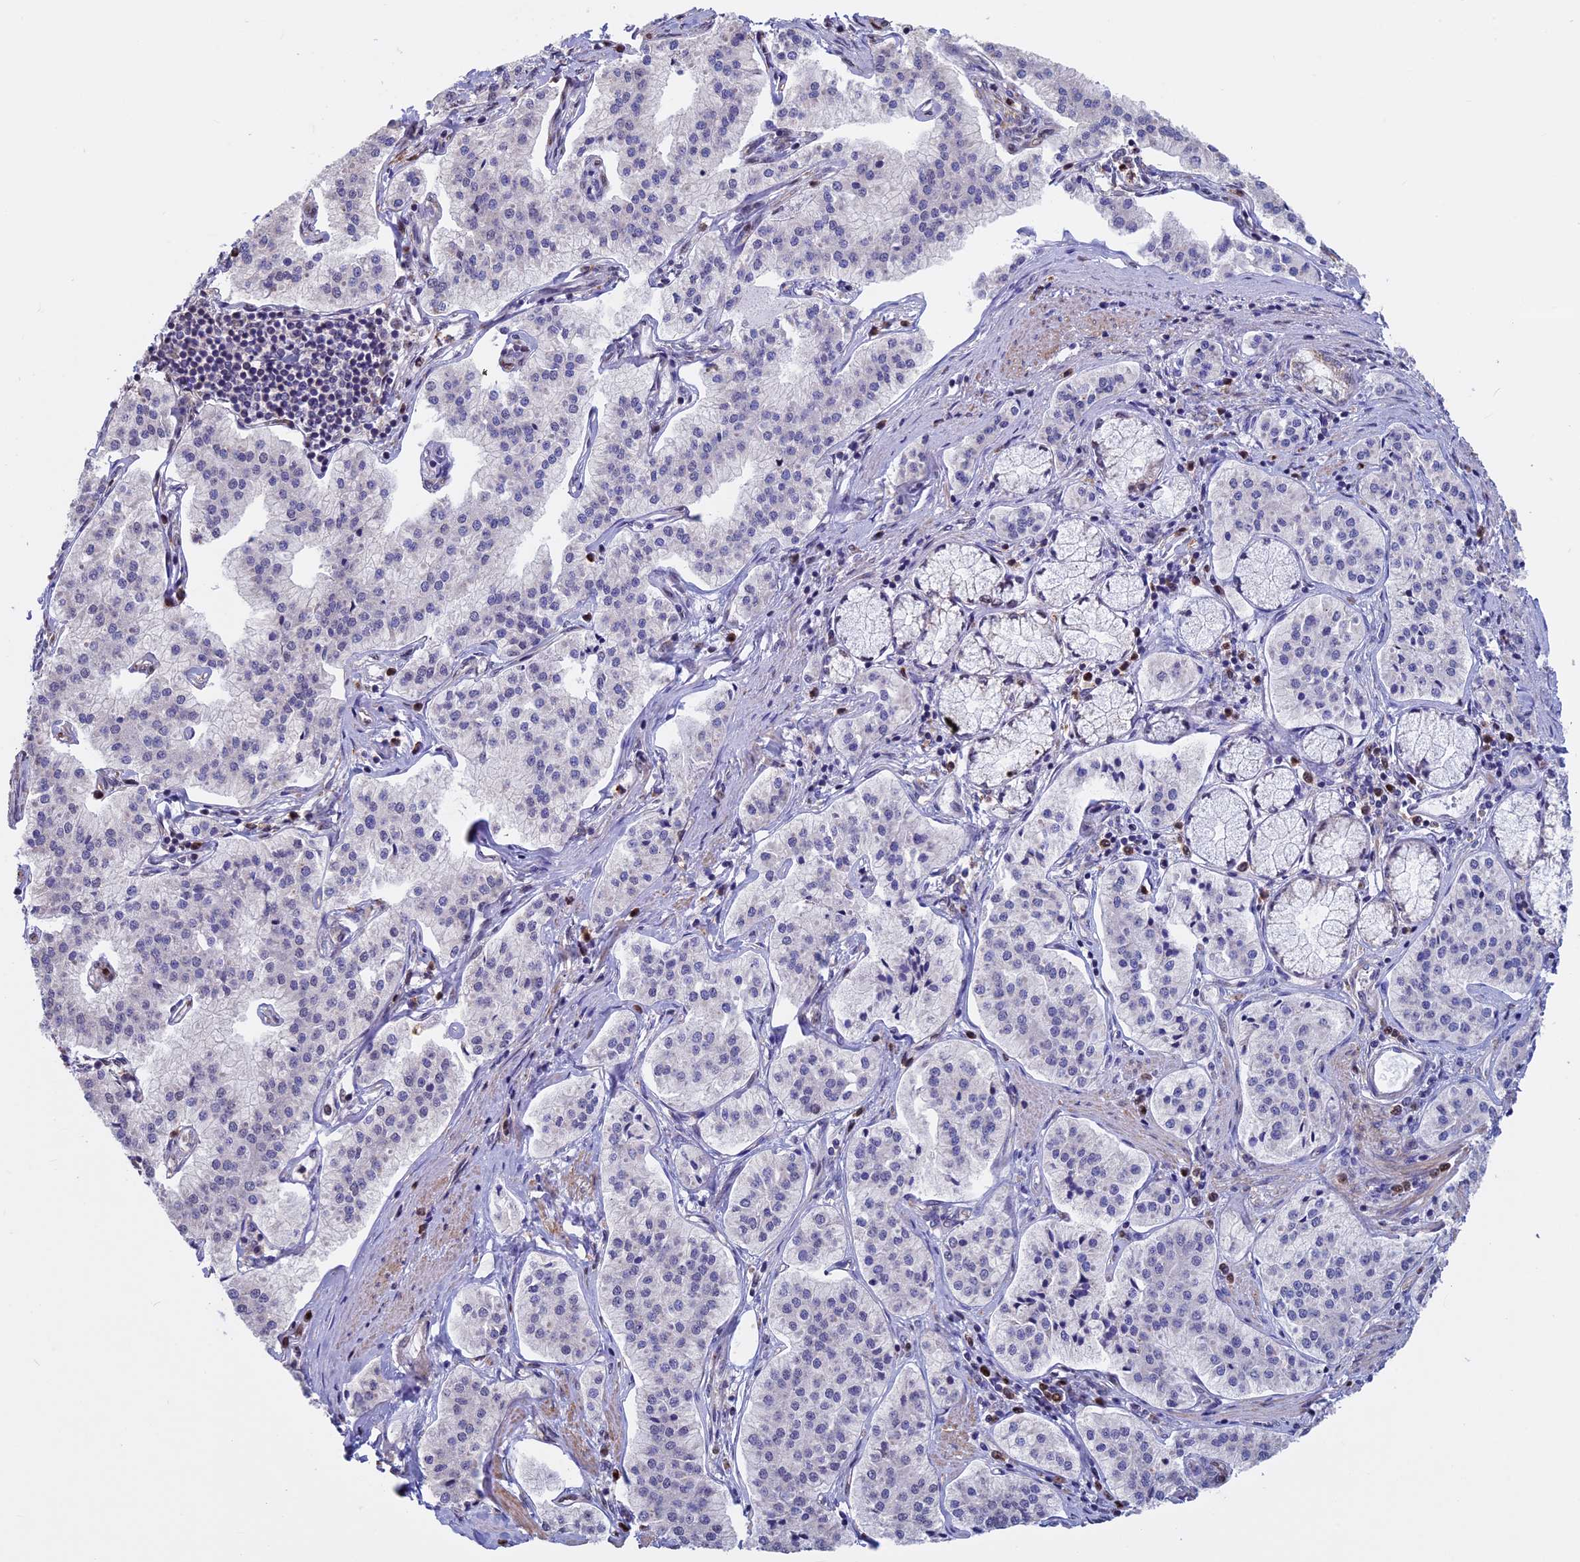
{"staining": {"intensity": "negative", "quantity": "none", "location": "none"}, "tissue": "pancreatic cancer", "cell_type": "Tumor cells", "image_type": "cancer", "snomed": [{"axis": "morphology", "description": "Adenocarcinoma, NOS"}, {"axis": "topography", "description": "Pancreas"}], "caption": "Pancreatic adenocarcinoma was stained to show a protein in brown. There is no significant positivity in tumor cells.", "gene": "ACSS1", "patient": {"sex": "female", "age": 50}}